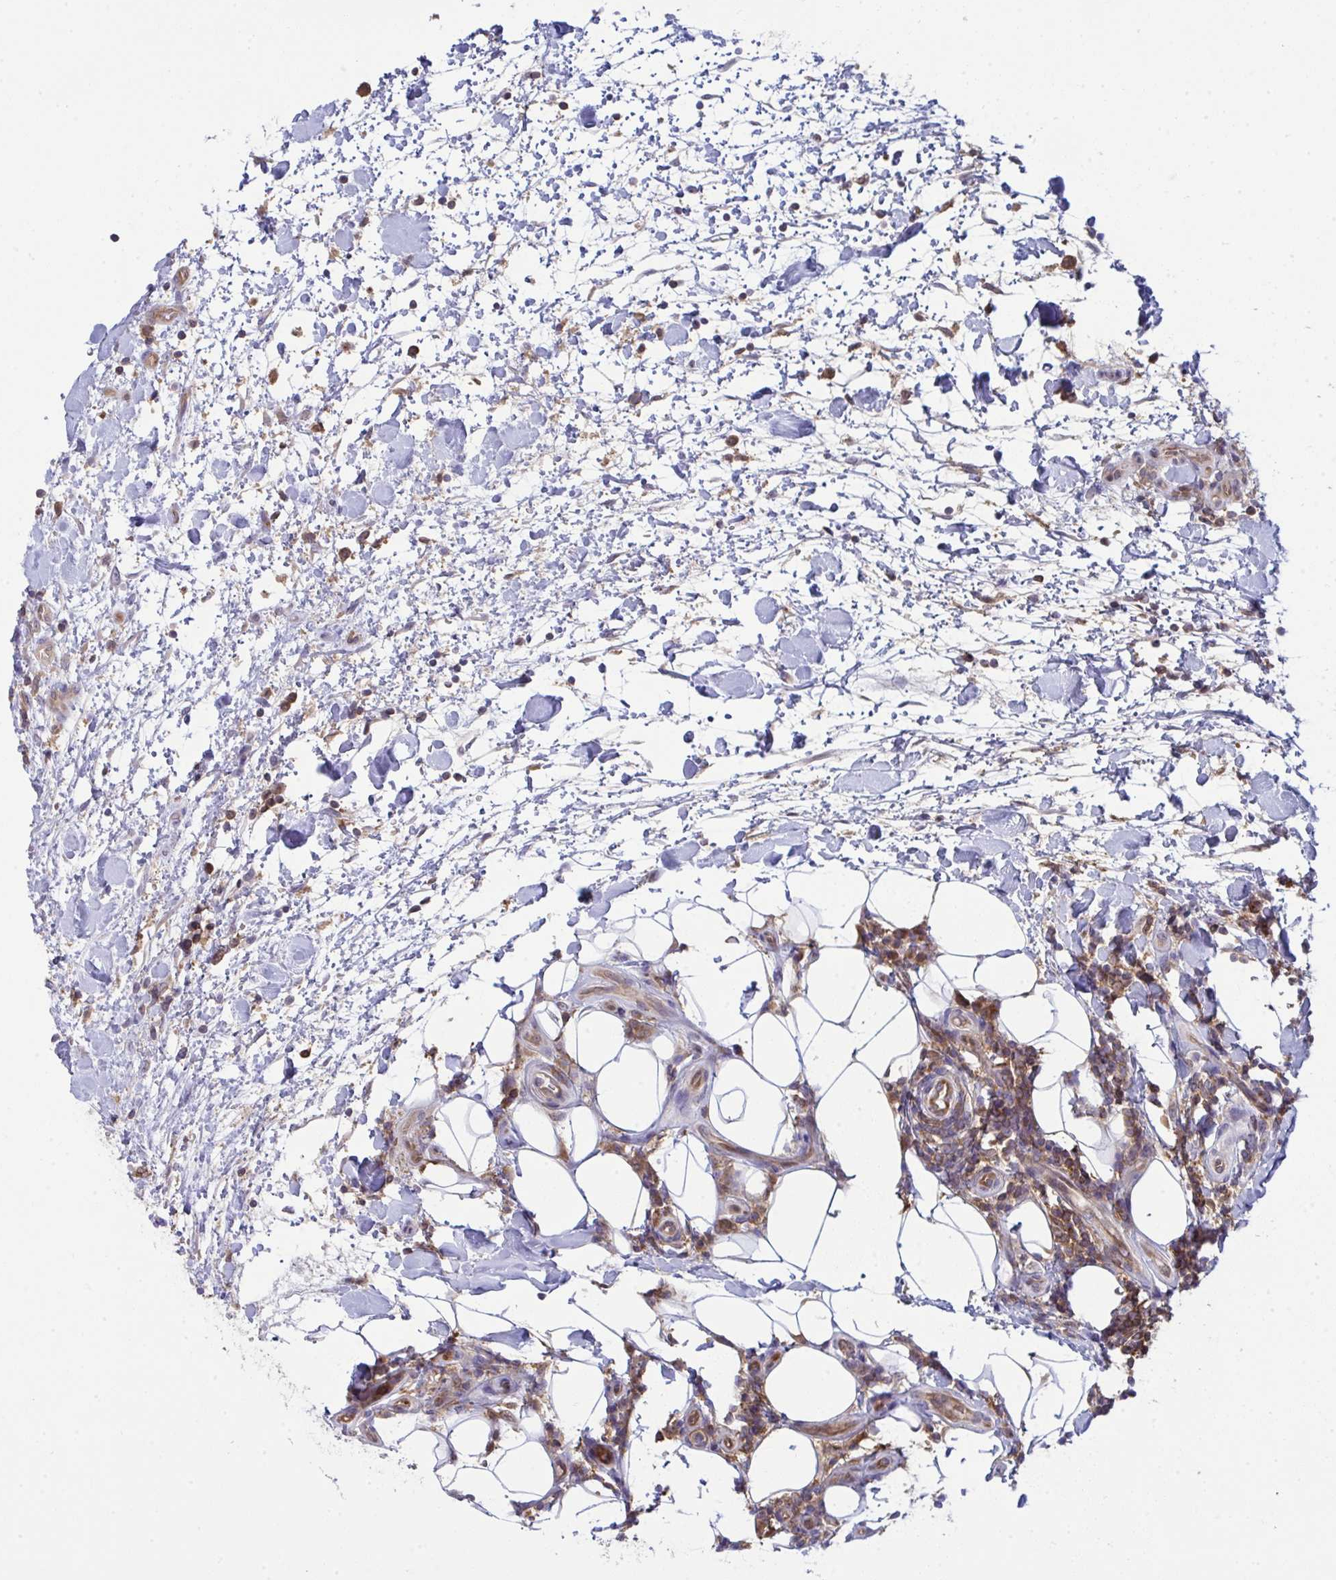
{"staining": {"intensity": "moderate", "quantity": "25%-75%", "location": "cytoplasmic/membranous,nuclear"}, "tissue": "testis cancer", "cell_type": "Tumor cells", "image_type": "cancer", "snomed": [{"axis": "morphology", "description": "Carcinoma, Embryonal, NOS"}, {"axis": "topography", "description": "Testis"}], "caption": "Moderate cytoplasmic/membranous and nuclear staining for a protein is seen in approximately 25%-75% of tumor cells of testis cancer (embryonal carcinoma) using IHC.", "gene": "ALDH16A1", "patient": {"sex": "male", "age": 24}}